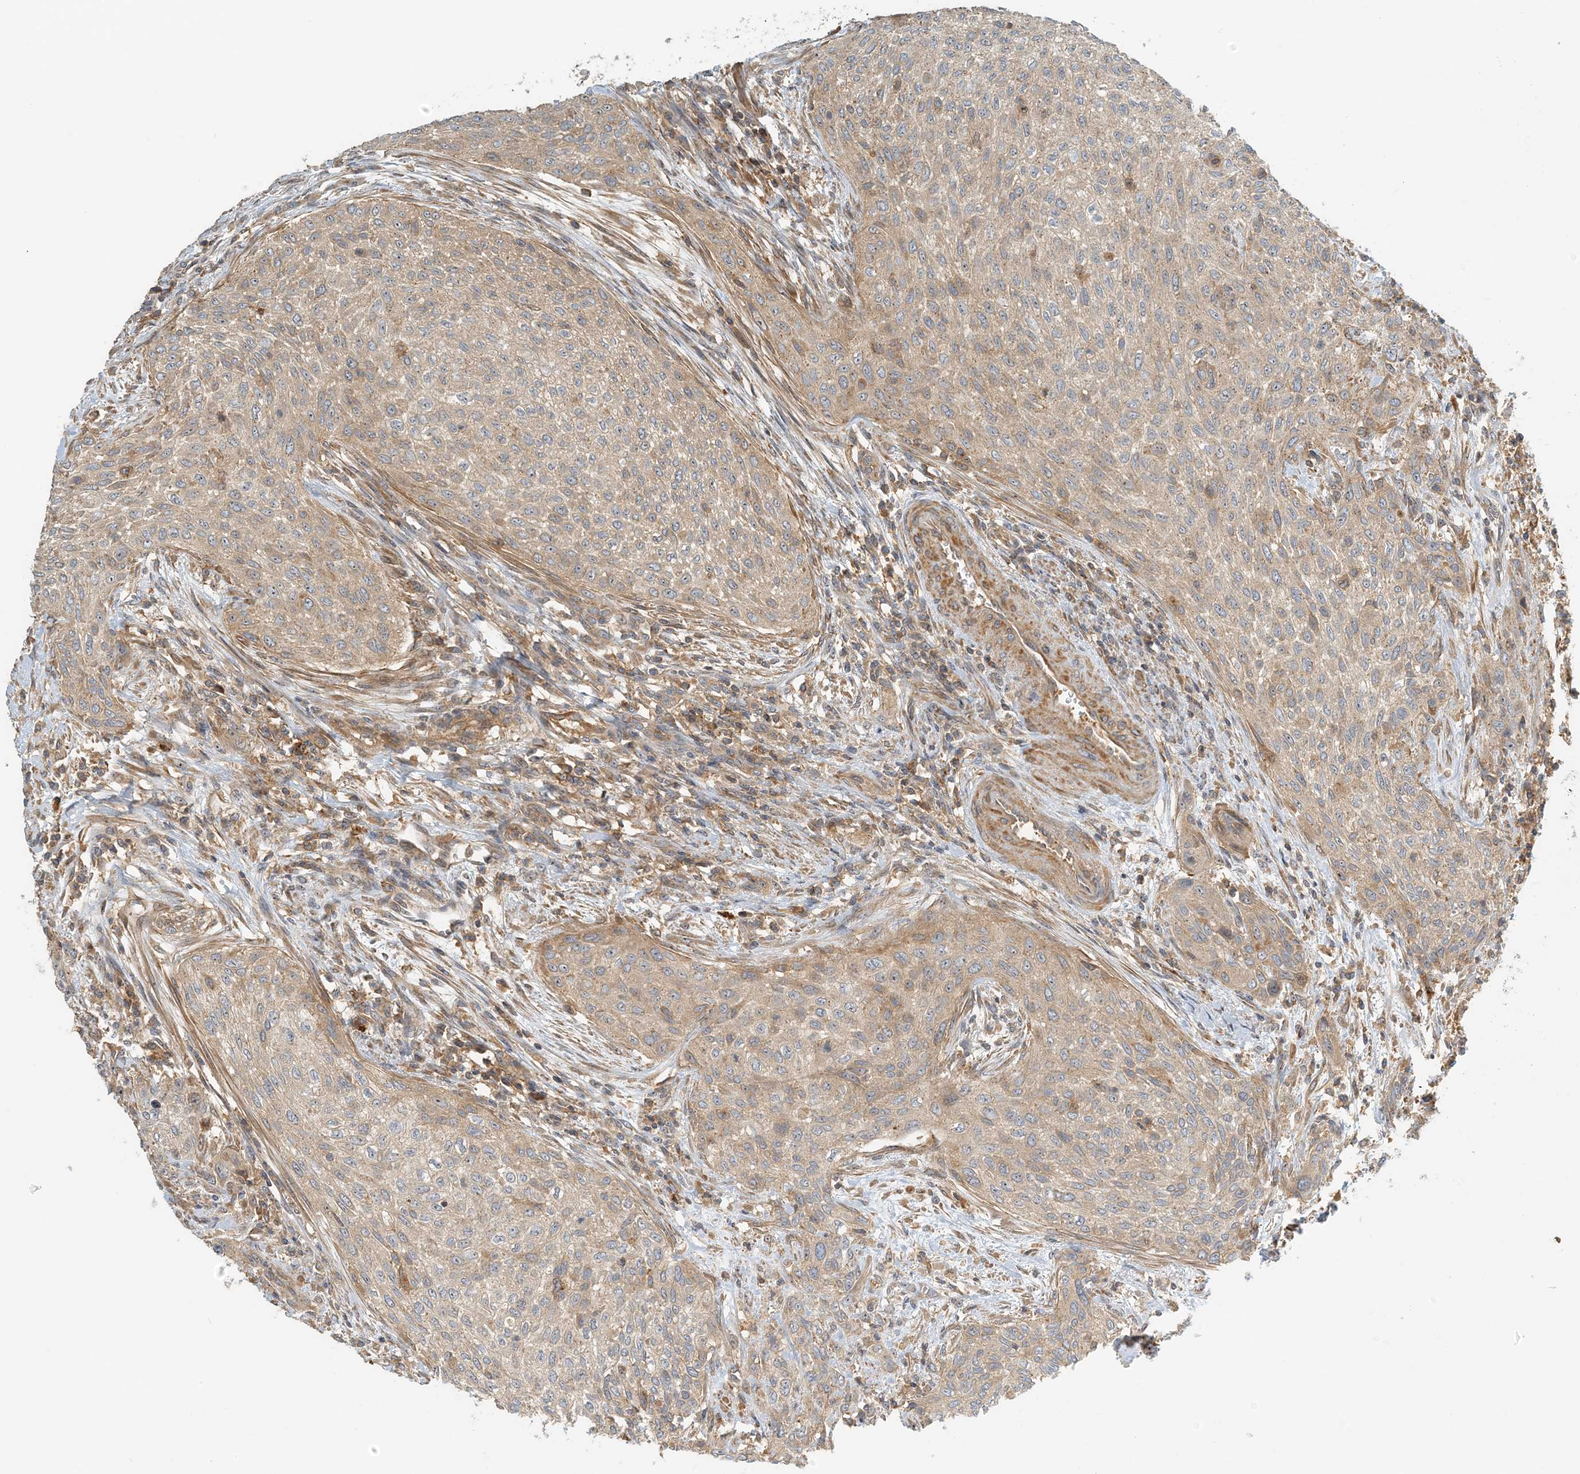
{"staining": {"intensity": "weak", "quantity": "25%-75%", "location": "cytoplasmic/membranous"}, "tissue": "urothelial cancer", "cell_type": "Tumor cells", "image_type": "cancer", "snomed": [{"axis": "morphology", "description": "Urothelial carcinoma, High grade"}, {"axis": "topography", "description": "Urinary bladder"}], "caption": "Immunohistochemistry of urothelial cancer demonstrates low levels of weak cytoplasmic/membranous positivity in about 25%-75% of tumor cells. The staining is performed using DAB brown chromogen to label protein expression. The nuclei are counter-stained blue using hematoxylin.", "gene": "COLEC11", "patient": {"sex": "male", "age": 35}}